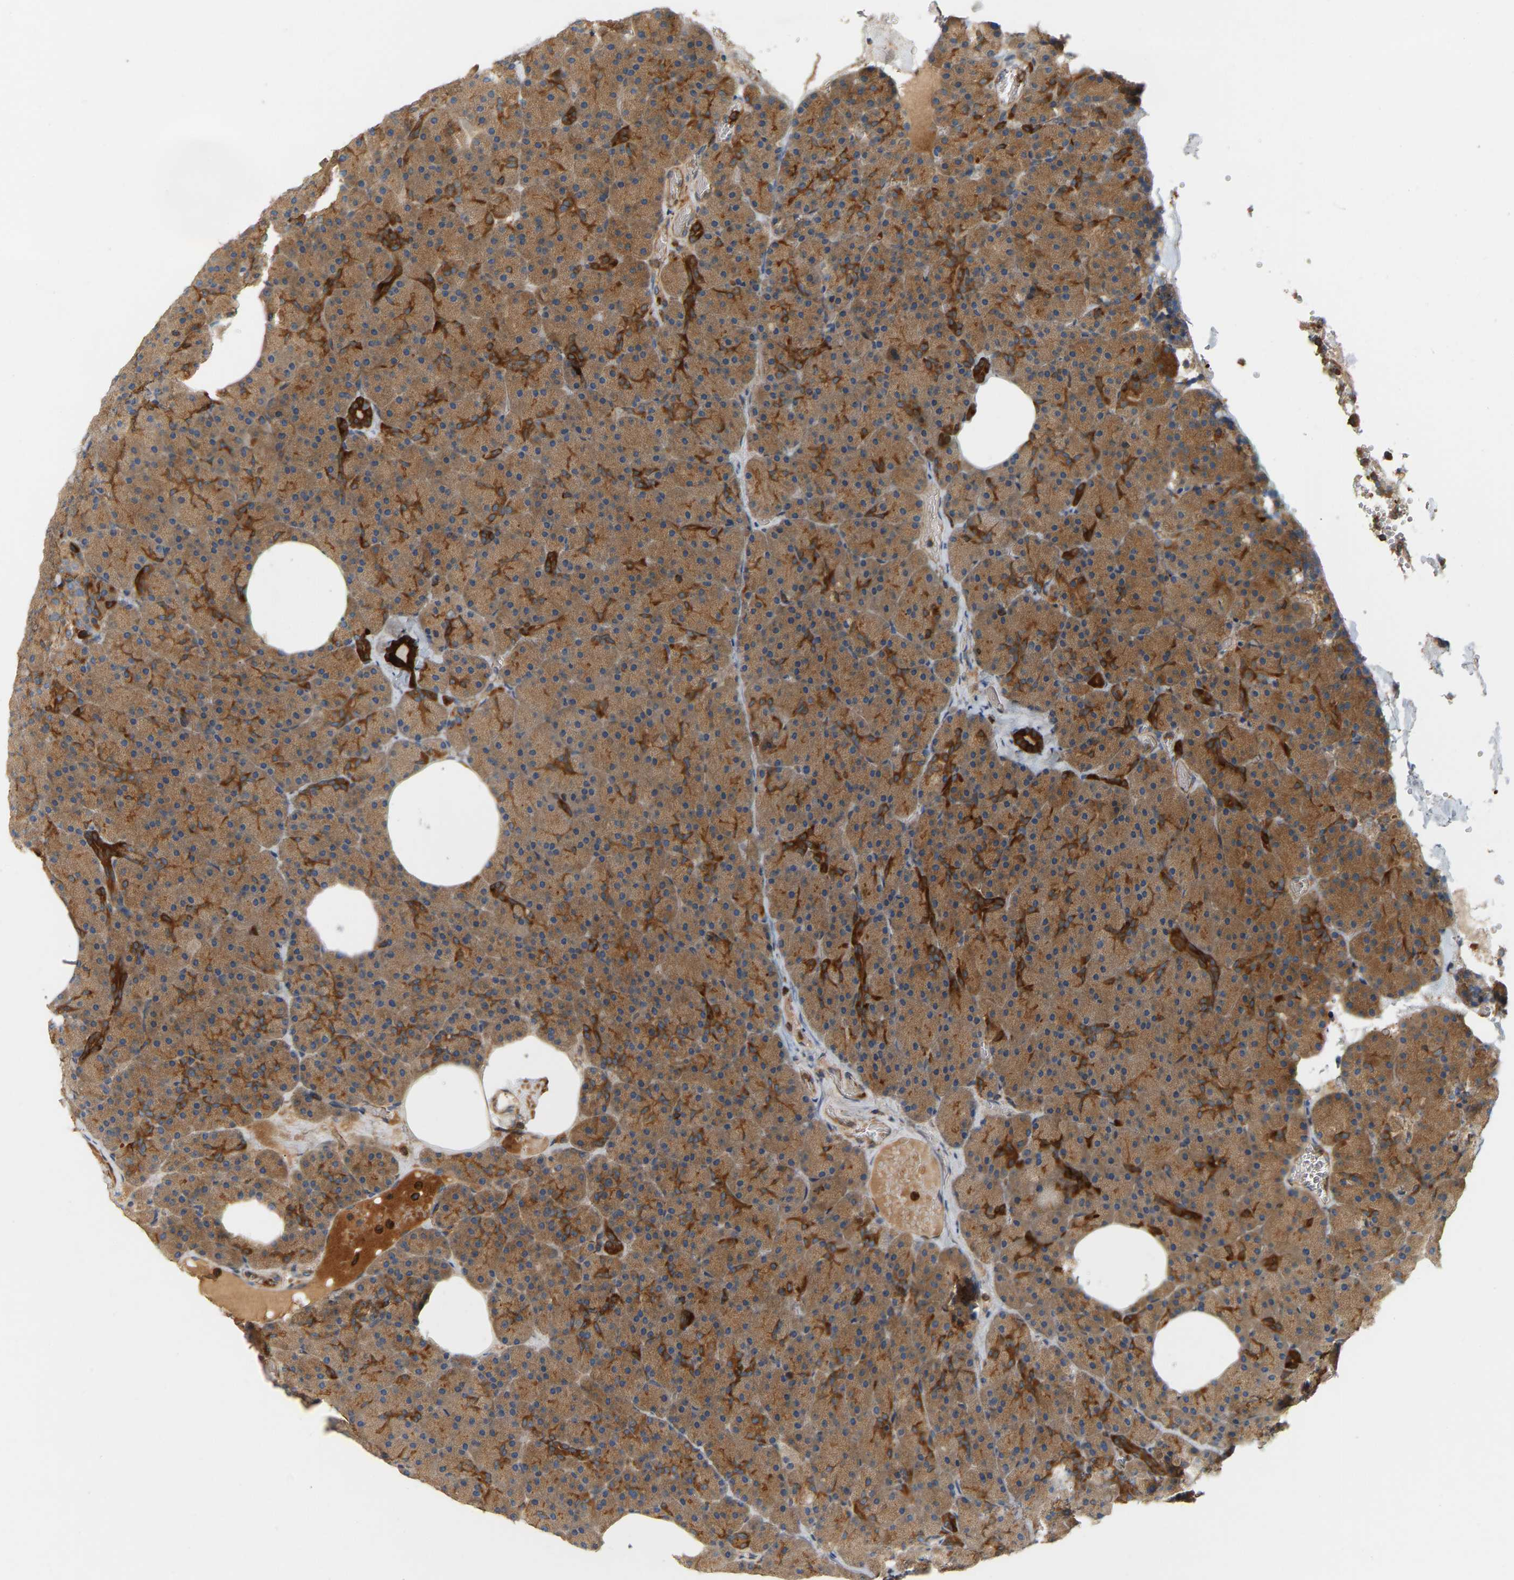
{"staining": {"intensity": "moderate", "quantity": ">75%", "location": "cytoplasmic/membranous"}, "tissue": "pancreas", "cell_type": "Exocrine glandular cells", "image_type": "normal", "snomed": [{"axis": "morphology", "description": "Normal tissue, NOS"}, {"axis": "morphology", "description": "Carcinoid, malignant, NOS"}, {"axis": "topography", "description": "Pancreas"}], "caption": "A brown stain highlights moderate cytoplasmic/membranous expression of a protein in exocrine glandular cells of benign human pancreas.", "gene": "AKAP13", "patient": {"sex": "female", "age": 35}}